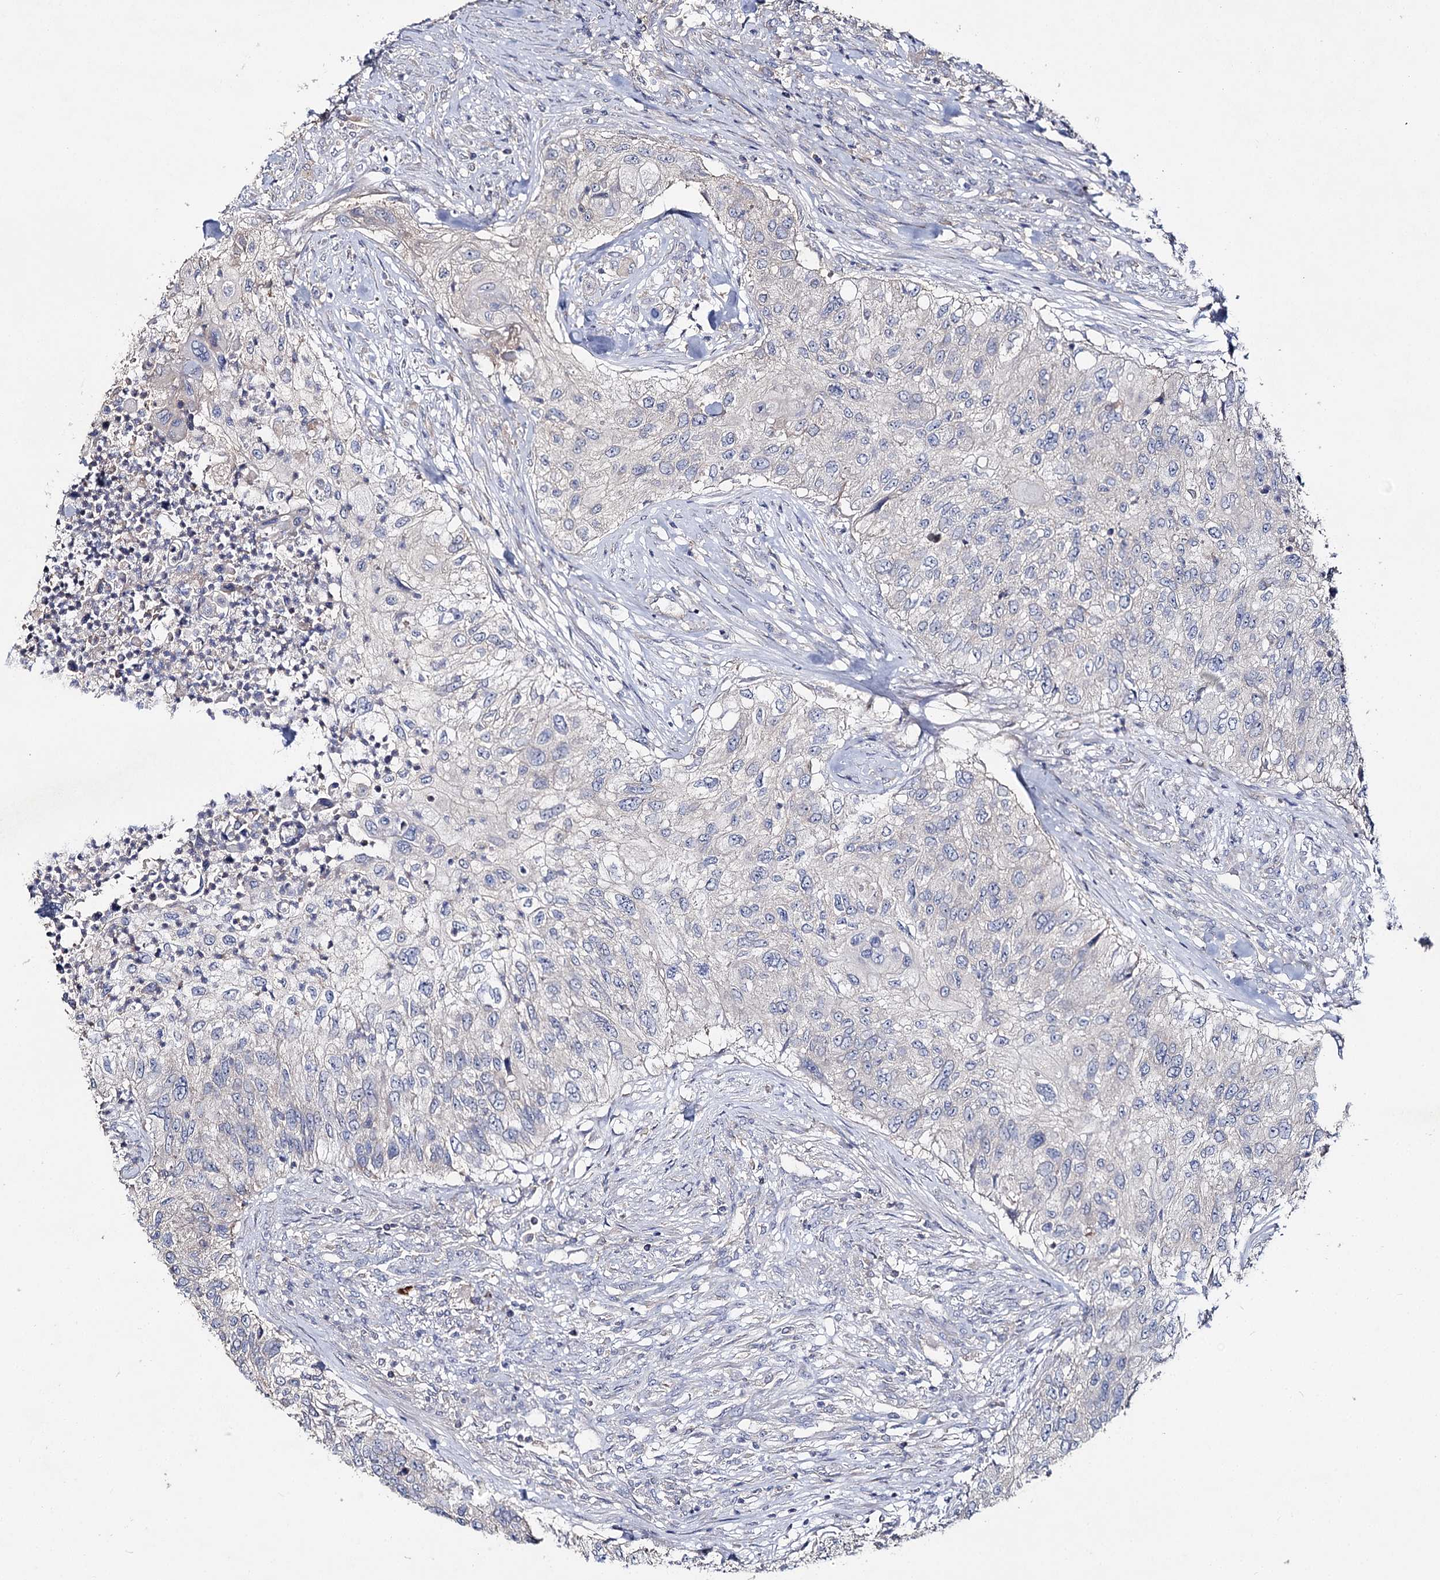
{"staining": {"intensity": "negative", "quantity": "none", "location": "none"}, "tissue": "urothelial cancer", "cell_type": "Tumor cells", "image_type": "cancer", "snomed": [{"axis": "morphology", "description": "Urothelial carcinoma, High grade"}, {"axis": "topography", "description": "Urinary bladder"}], "caption": "Immunohistochemistry (IHC) of urothelial cancer demonstrates no staining in tumor cells.", "gene": "IL1RAP", "patient": {"sex": "female", "age": 60}}